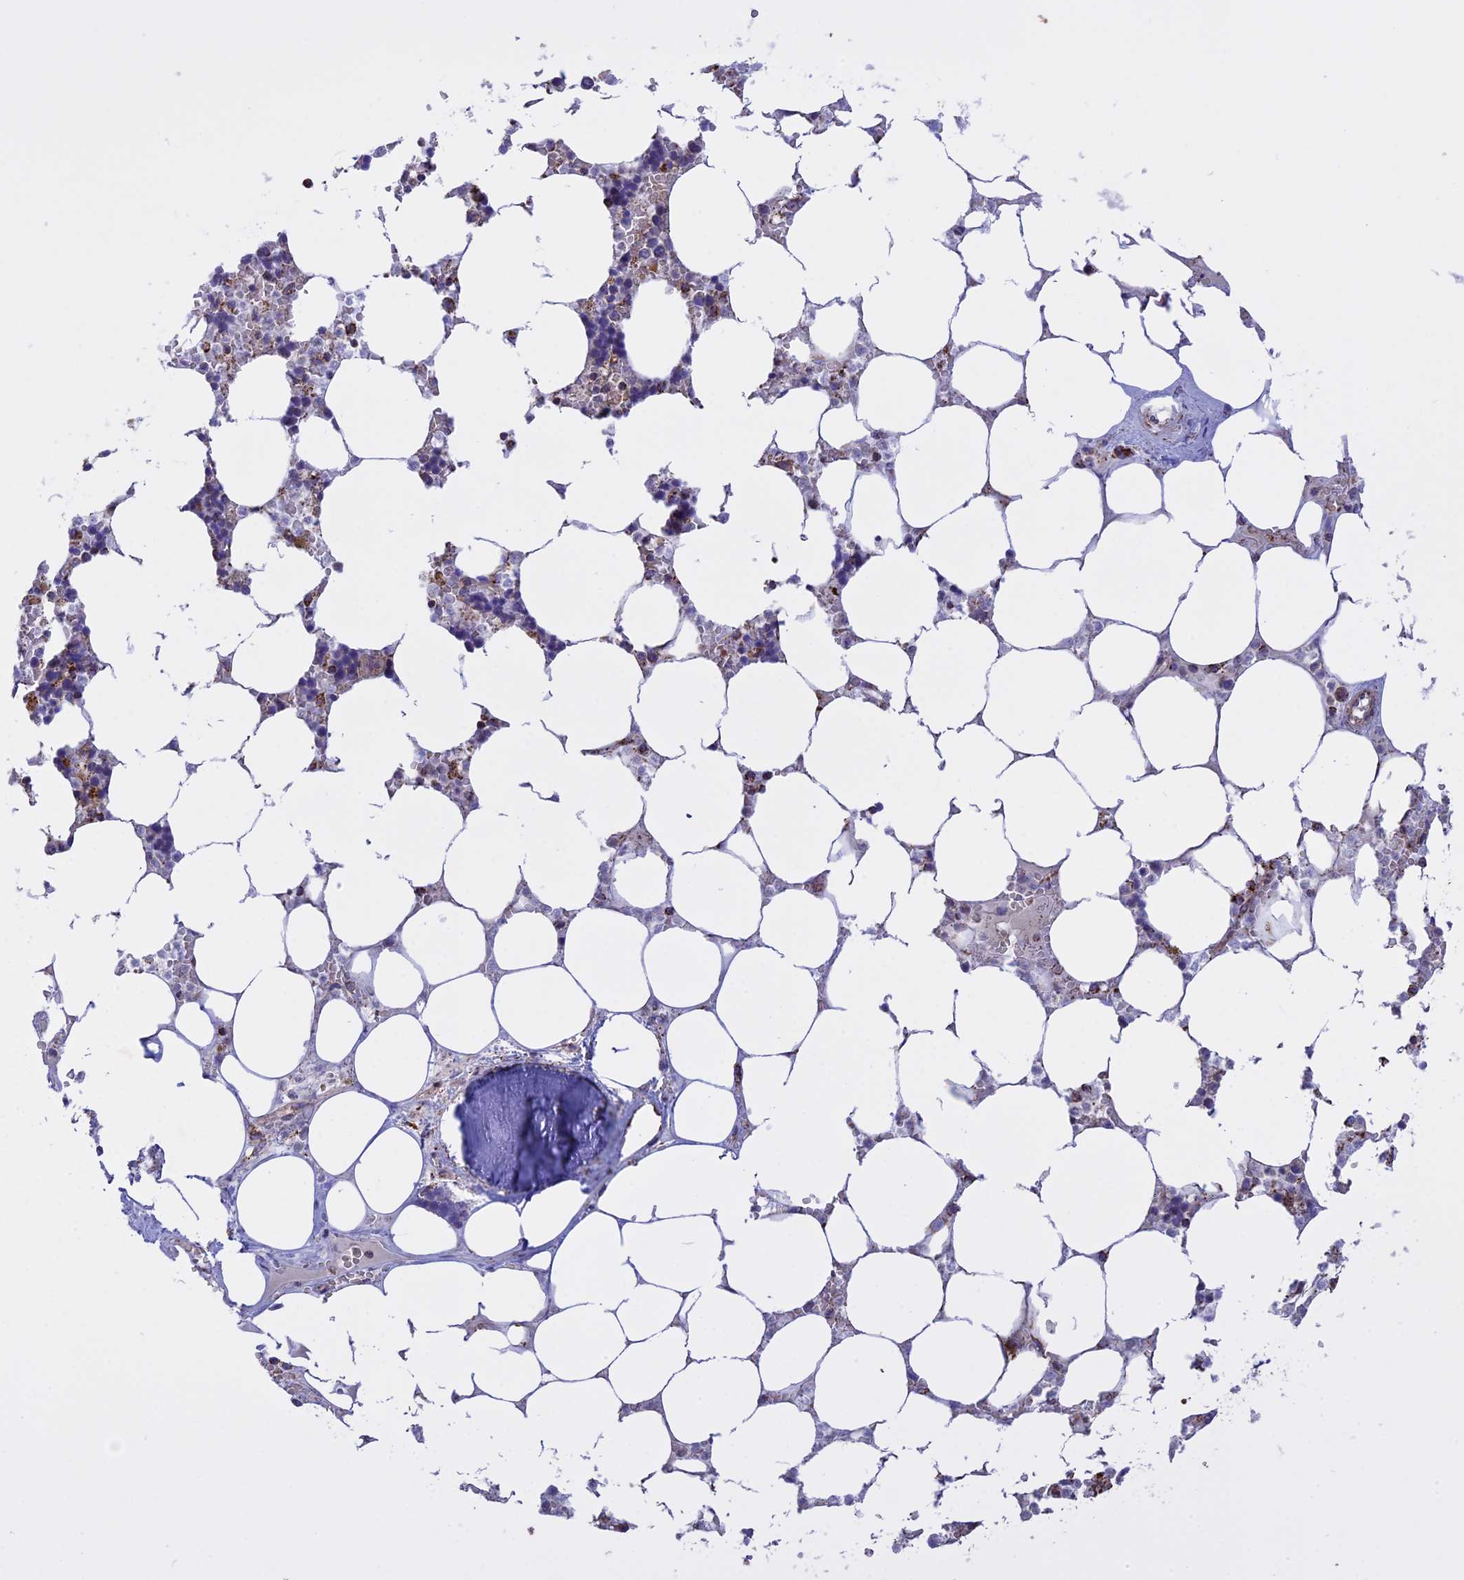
{"staining": {"intensity": "weak", "quantity": "<25%", "location": "cytoplasmic/membranous"}, "tissue": "bone marrow", "cell_type": "Hematopoietic cells", "image_type": "normal", "snomed": [{"axis": "morphology", "description": "Normal tissue, NOS"}, {"axis": "topography", "description": "Bone marrow"}], "caption": "High magnification brightfield microscopy of benign bone marrow stained with DAB (3,3'-diaminobenzidine) (brown) and counterstained with hematoxylin (blue): hematopoietic cells show no significant staining. (DAB (3,3'-diaminobenzidine) immunohistochemistry visualized using brightfield microscopy, high magnification).", "gene": "KCNG1", "patient": {"sex": "male", "age": 64}}